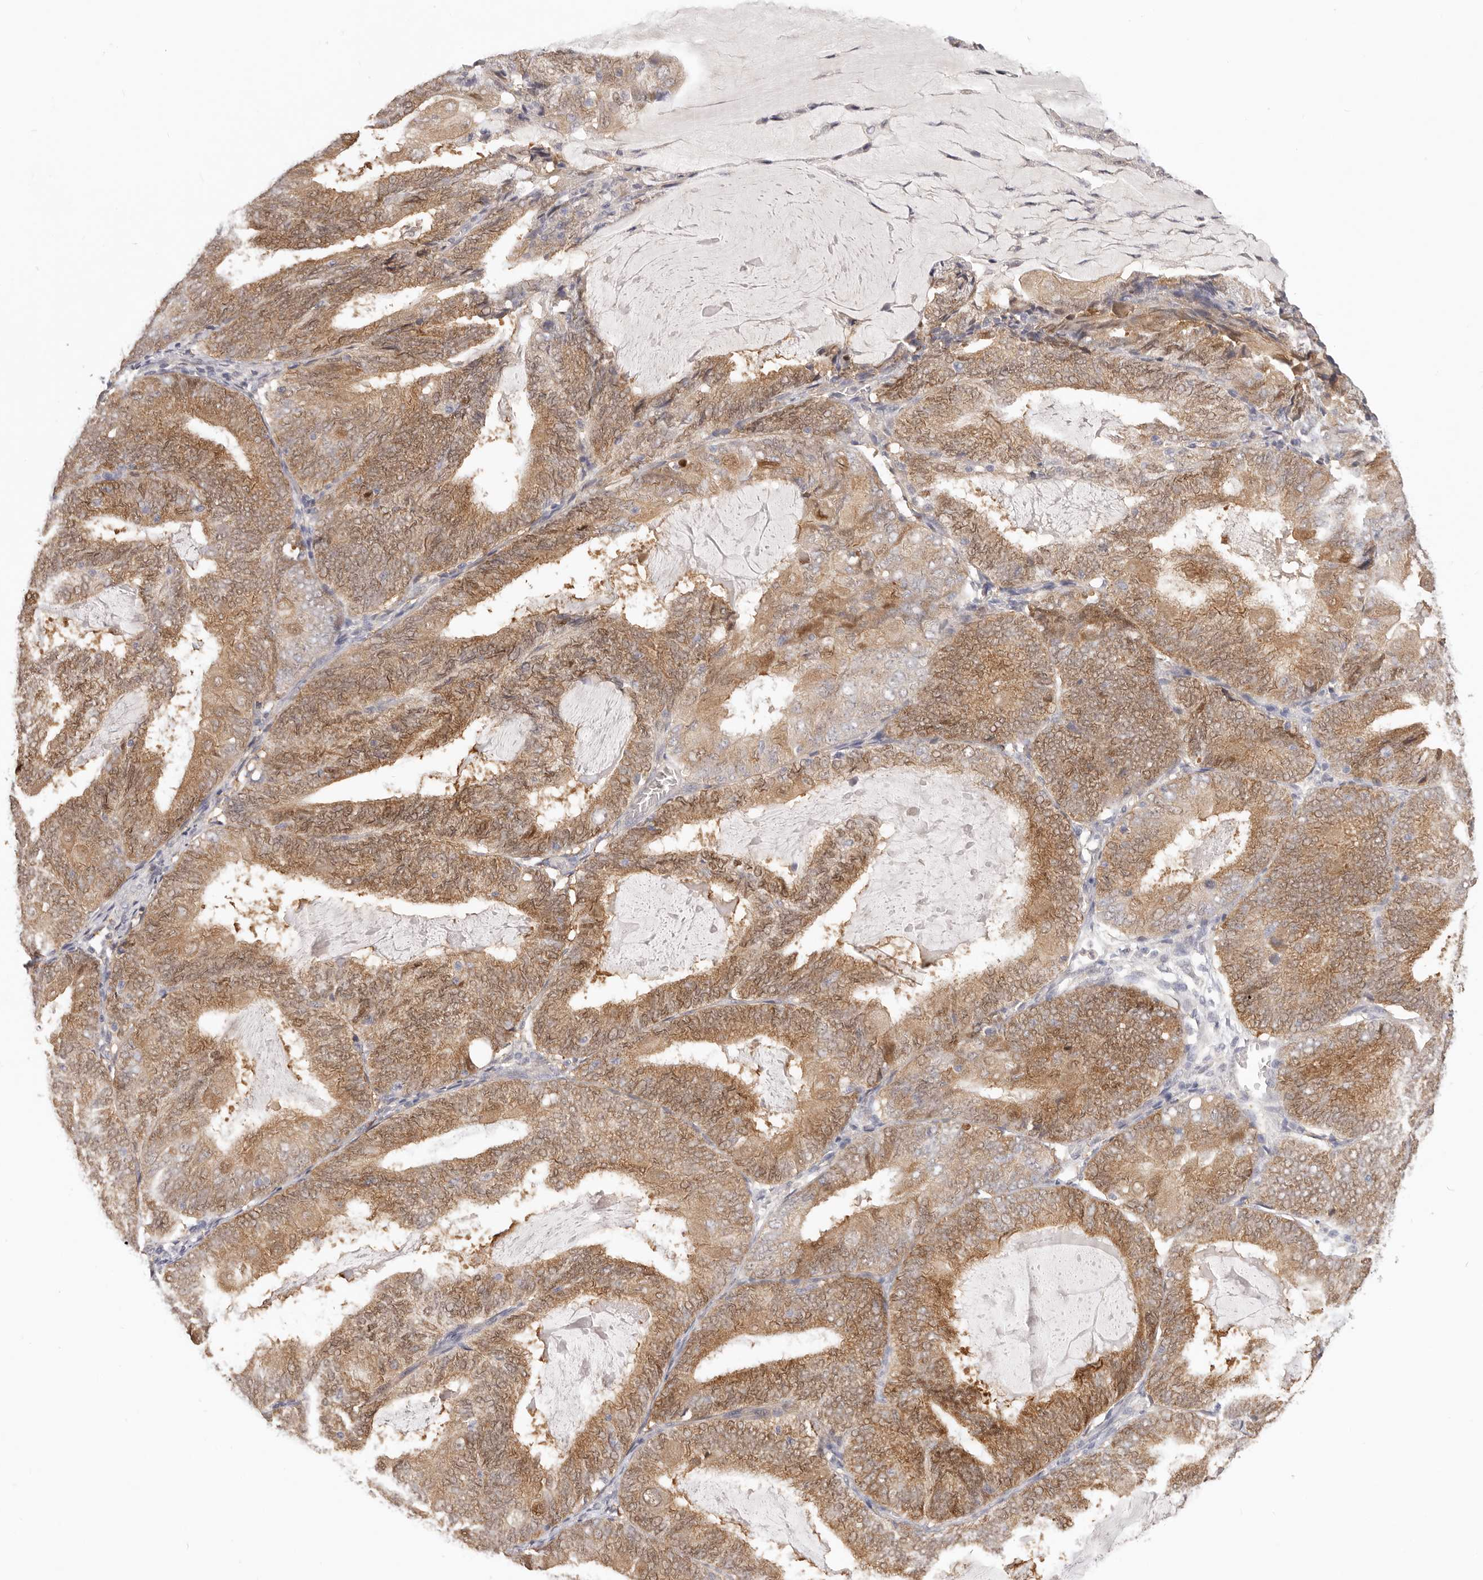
{"staining": {"intensity": "moderate", "quantity": ">75%", "location": "cytoplasmic/membranous"}, "tissue": "endometrial cancer", "cell_type": "Tumor cells", "image_type": "cancer", "snomed": [{"axis": "morphology", "description": "Adenocarcinoma, NOS"}, {"axis": "topography", "description": "Endometrium"}], "caption": "A photomicrograph of endometrial adenocarcinoma stained for a protein shows moderate cytoplasmic/membranous brown staining in tumor cells.", "gene": "GGPS1", "patient": {"sex": "female", "age": 81}}